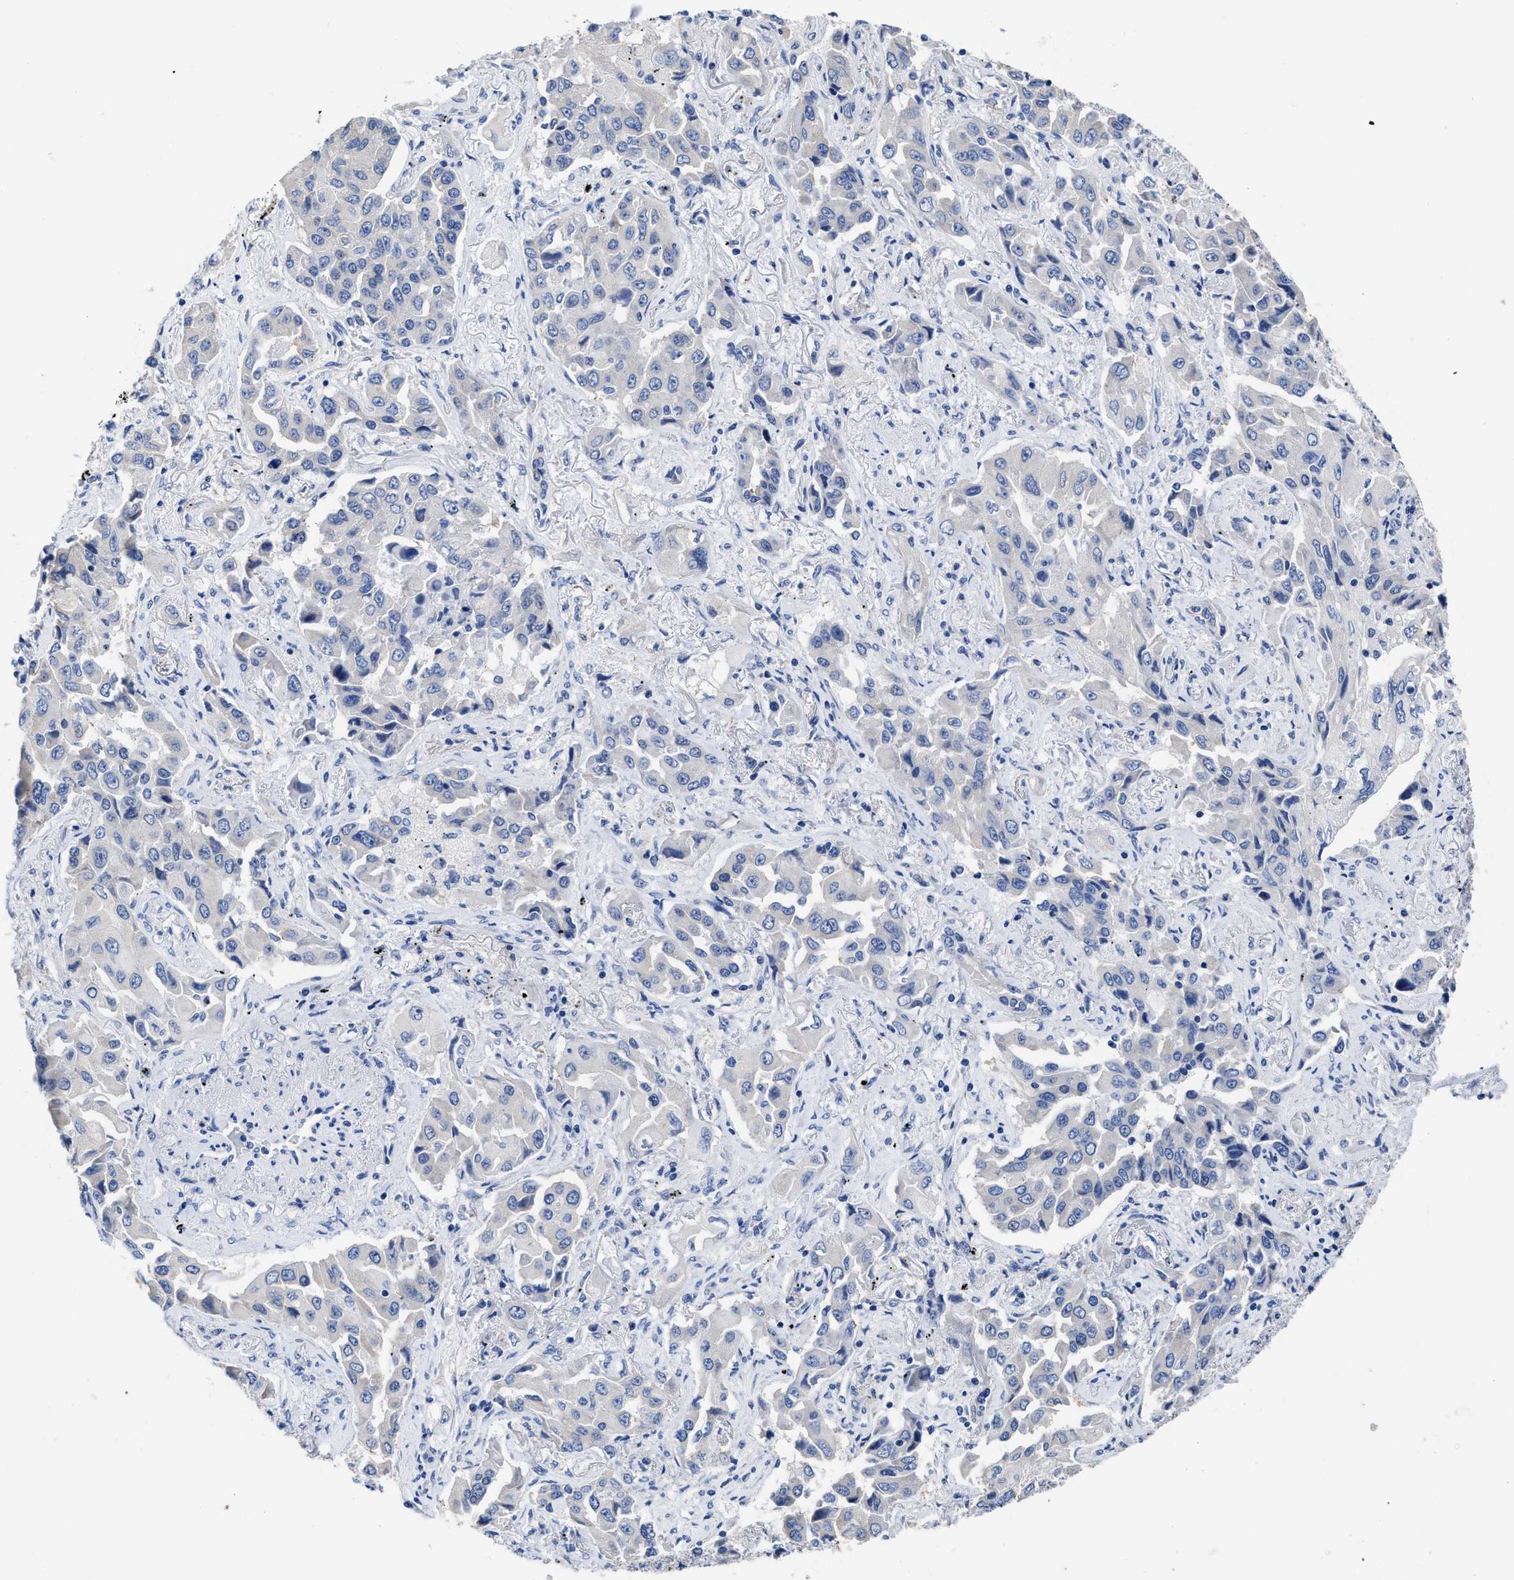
{"staining": {"intensity": "negative", "quantity": "none", "location": "none"}, "tissue": "lung cancer", "cell_type": "Tumor cells", "image_type": "cancer", "snomed": [{"axis": "morphology", "description": "Adenocarcinoma, NOS"}, {"axis": "topography", "description": "Lung"}], "caption": "Photomicrograph shows no significant protein staining in tumor cells of adenocarcinoma (lung). The staining is performed using DAB (3,3'-diaminobenzidine) brown chromogen with nuclei counter-stained in using hematoxylin.", "gene": "HOOK1", "patient": {"sex": "female", "age": 65}}